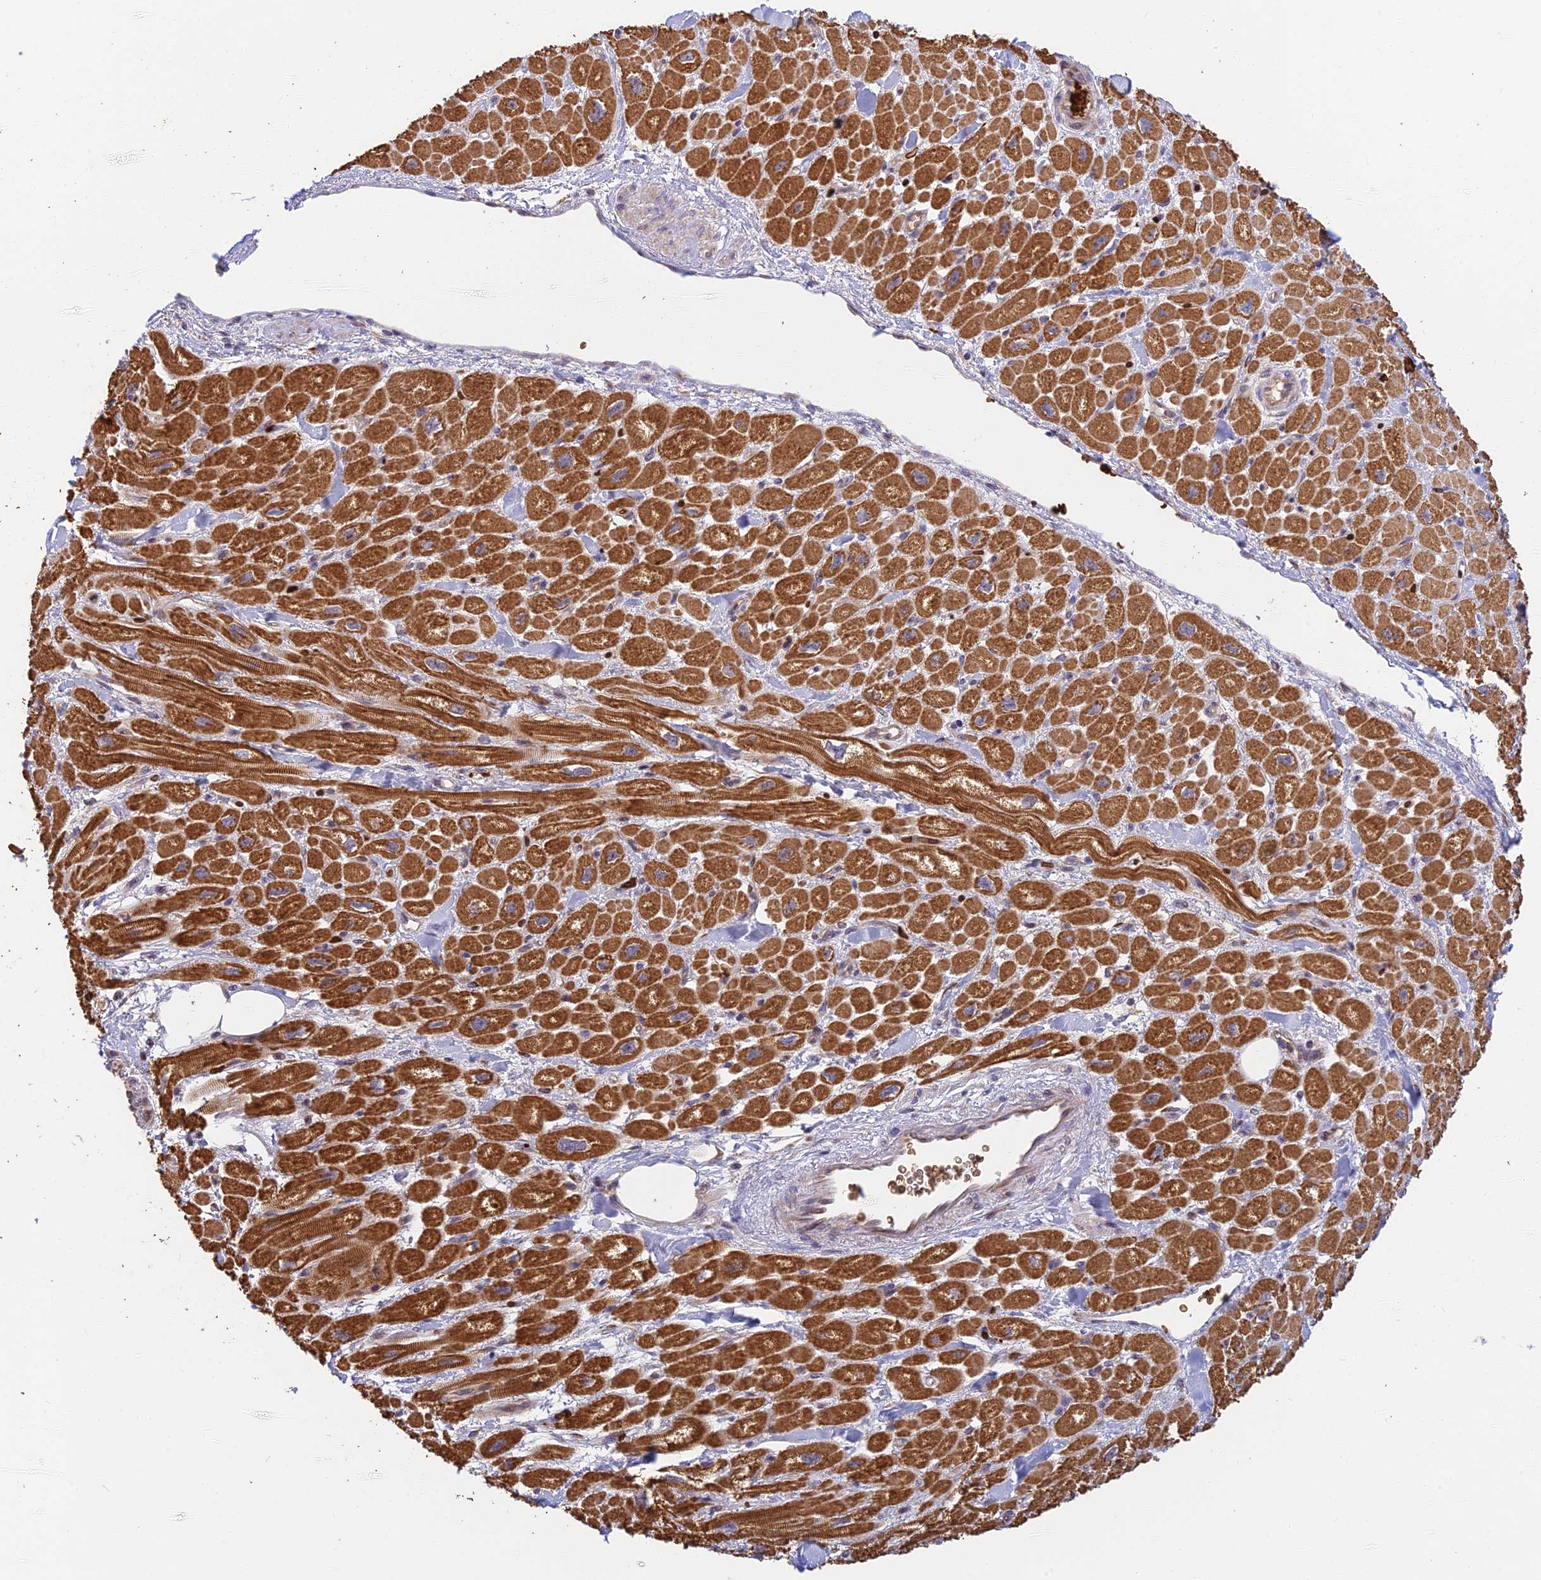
{"staining": {"intensity": "strong", "quantity": ">75%", "location": "cytoplasmic/membranous"}, "tissue": "heart muscle", "cell_type": "Cardiomyocytes", "image_type": "normal", "snomed": [{"axis": "morphology", "description": "Normal tissue, NOS"}, {"axis": "topography", "description": "Heart"}], "caption": "Brown immunohistochemical staining in benign human heart muscle displays strong cytoplasmic/membranous positivity in approximately >75% of cardiomyocytes. (brown staining indicates protein expression, while blue staining denotes nuclei).", "gene": "UFSP2", "patient": {"sex": "male", "age": 65}}